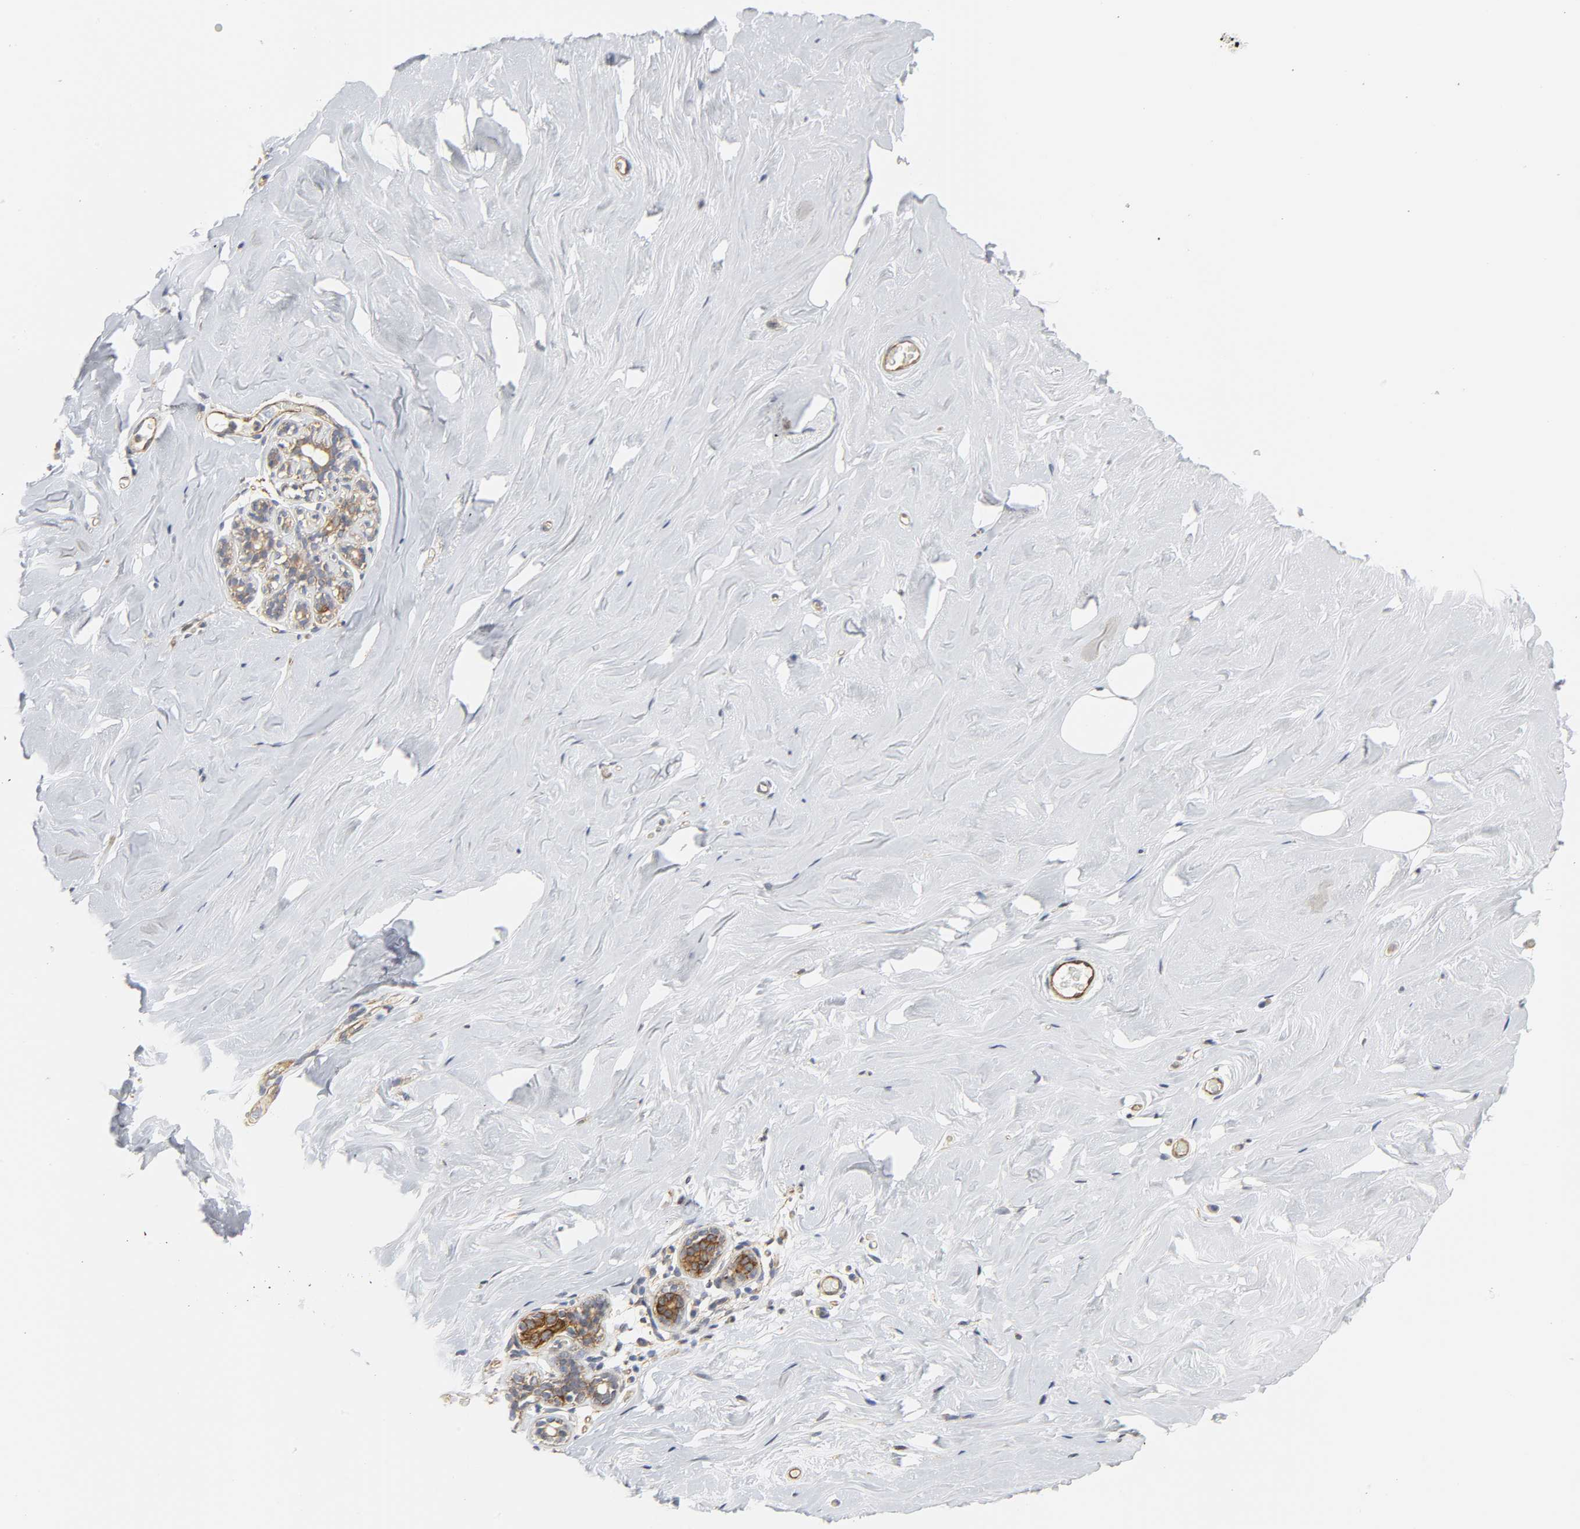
{"staining": {"intensity": "negative", "quantity": "none", "location": "none"}, "tissue": "breast", "cell_type": "Adipocytes", "image_type": "normal", "snomed": [{"axis": "morphology", "description": "Normal tissue, NOS"}, {"axis": "topography", "description": "Breast"}], "caption": "Adipocytes show no significant protein expression in benign breast. The staining was performed using DAB to visualize the protein expression in brown, while the nuclei were stained in blue with hematoxylin (Magnification: 20x).", "gene": "DOCK1", "patient": {"sex": "female", "age": 75}}